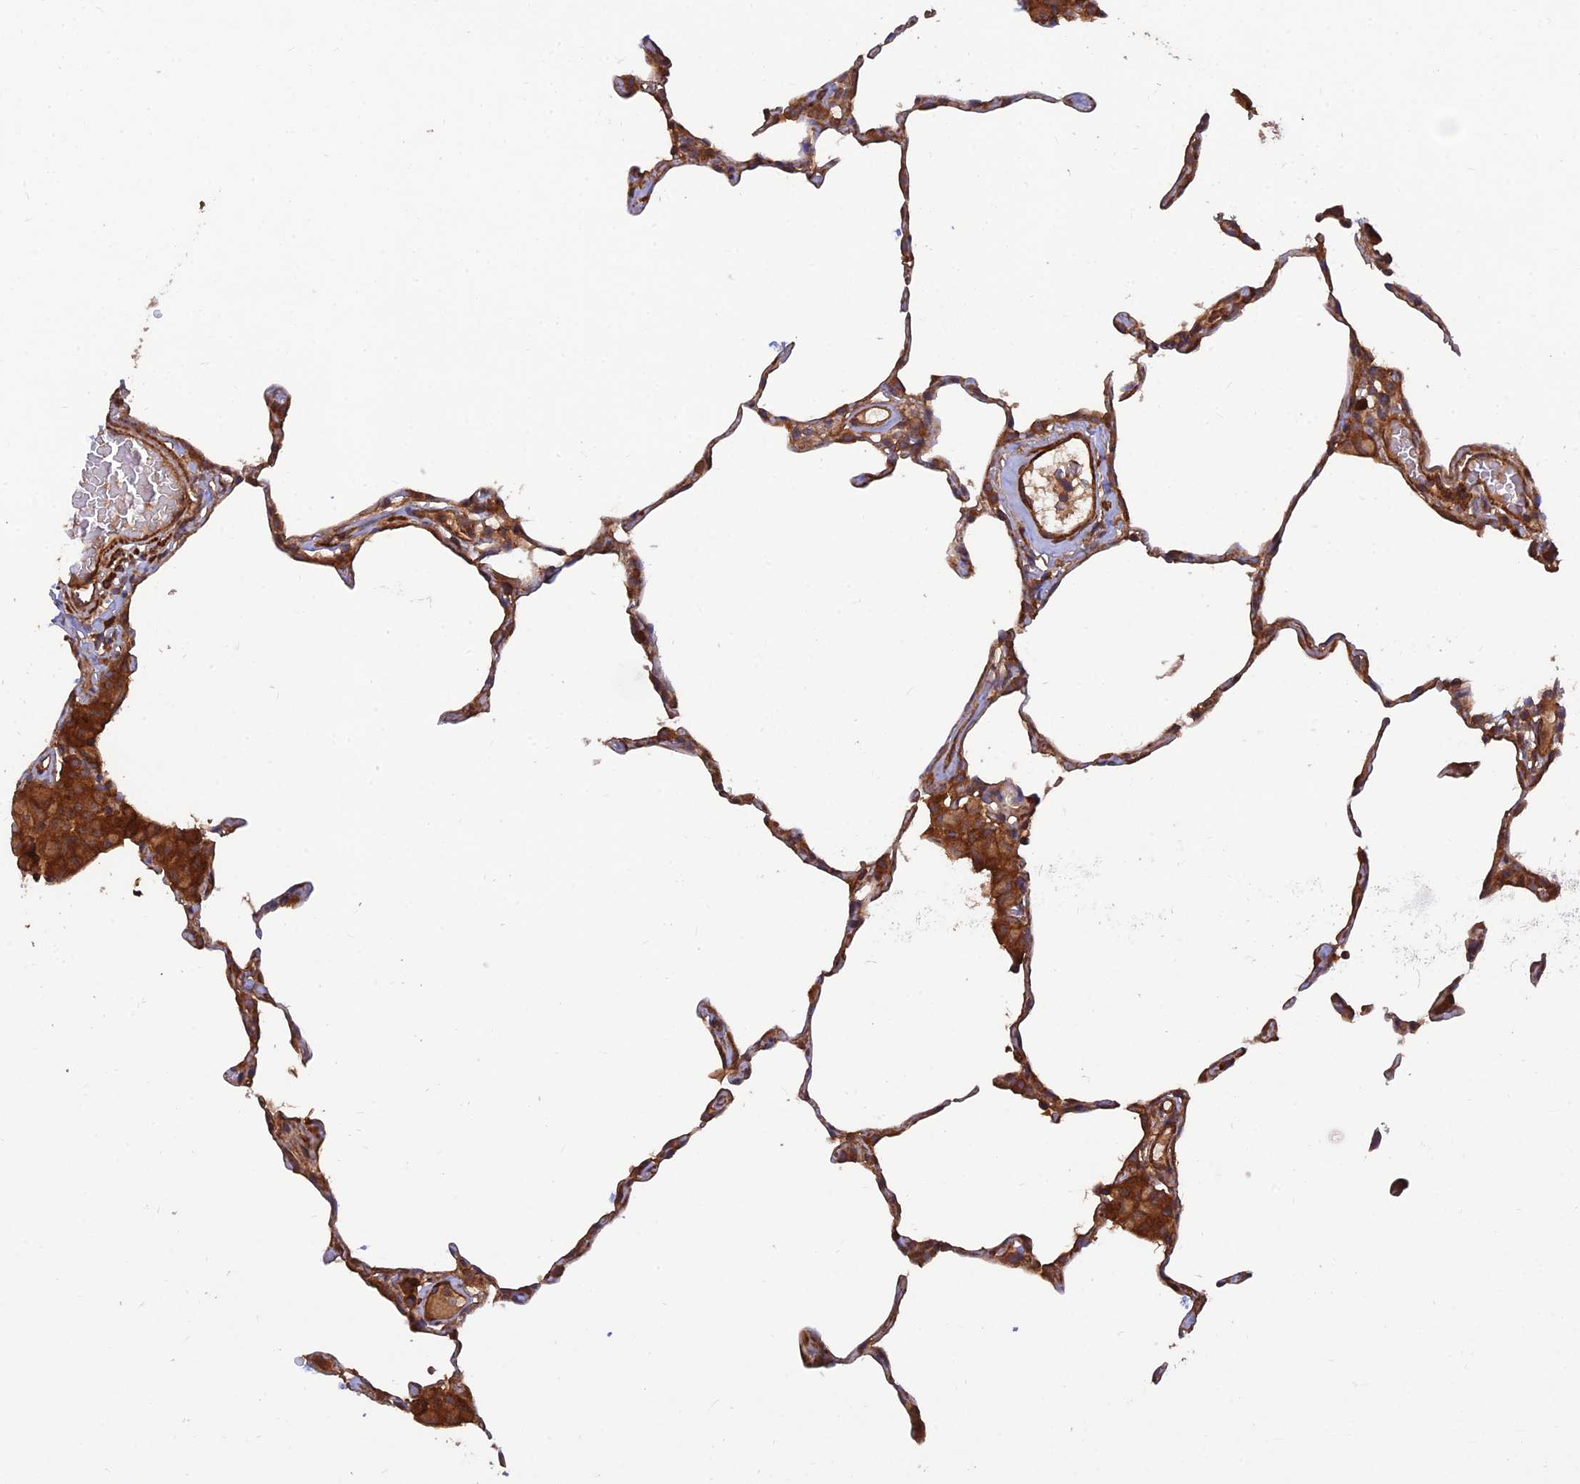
{"staining": {"intensity": "moderate", "quantity": "25%-75%", "location": "cytoplasmic/membranous"}, "tissue": "lung", "cell_type": "Alveolar cells", "image_type": "normal", "snomed": [{"axis": "morphology", "description": "Normal tissue, NOS"}, {"axis": "topography", "description": "Lung"}], "caption": "IHC photomicrograph of benign lung: lung stained using immunohistochemistry (IHC) reveals medium levels of moderate protein expression localized specifically in the cytoplasmic/membranous of alveolar cells, appearing as a cytoplasmic/membranous brown color.", "gene": "RELCH", "patient": {"sex": "female", "age": 57}}